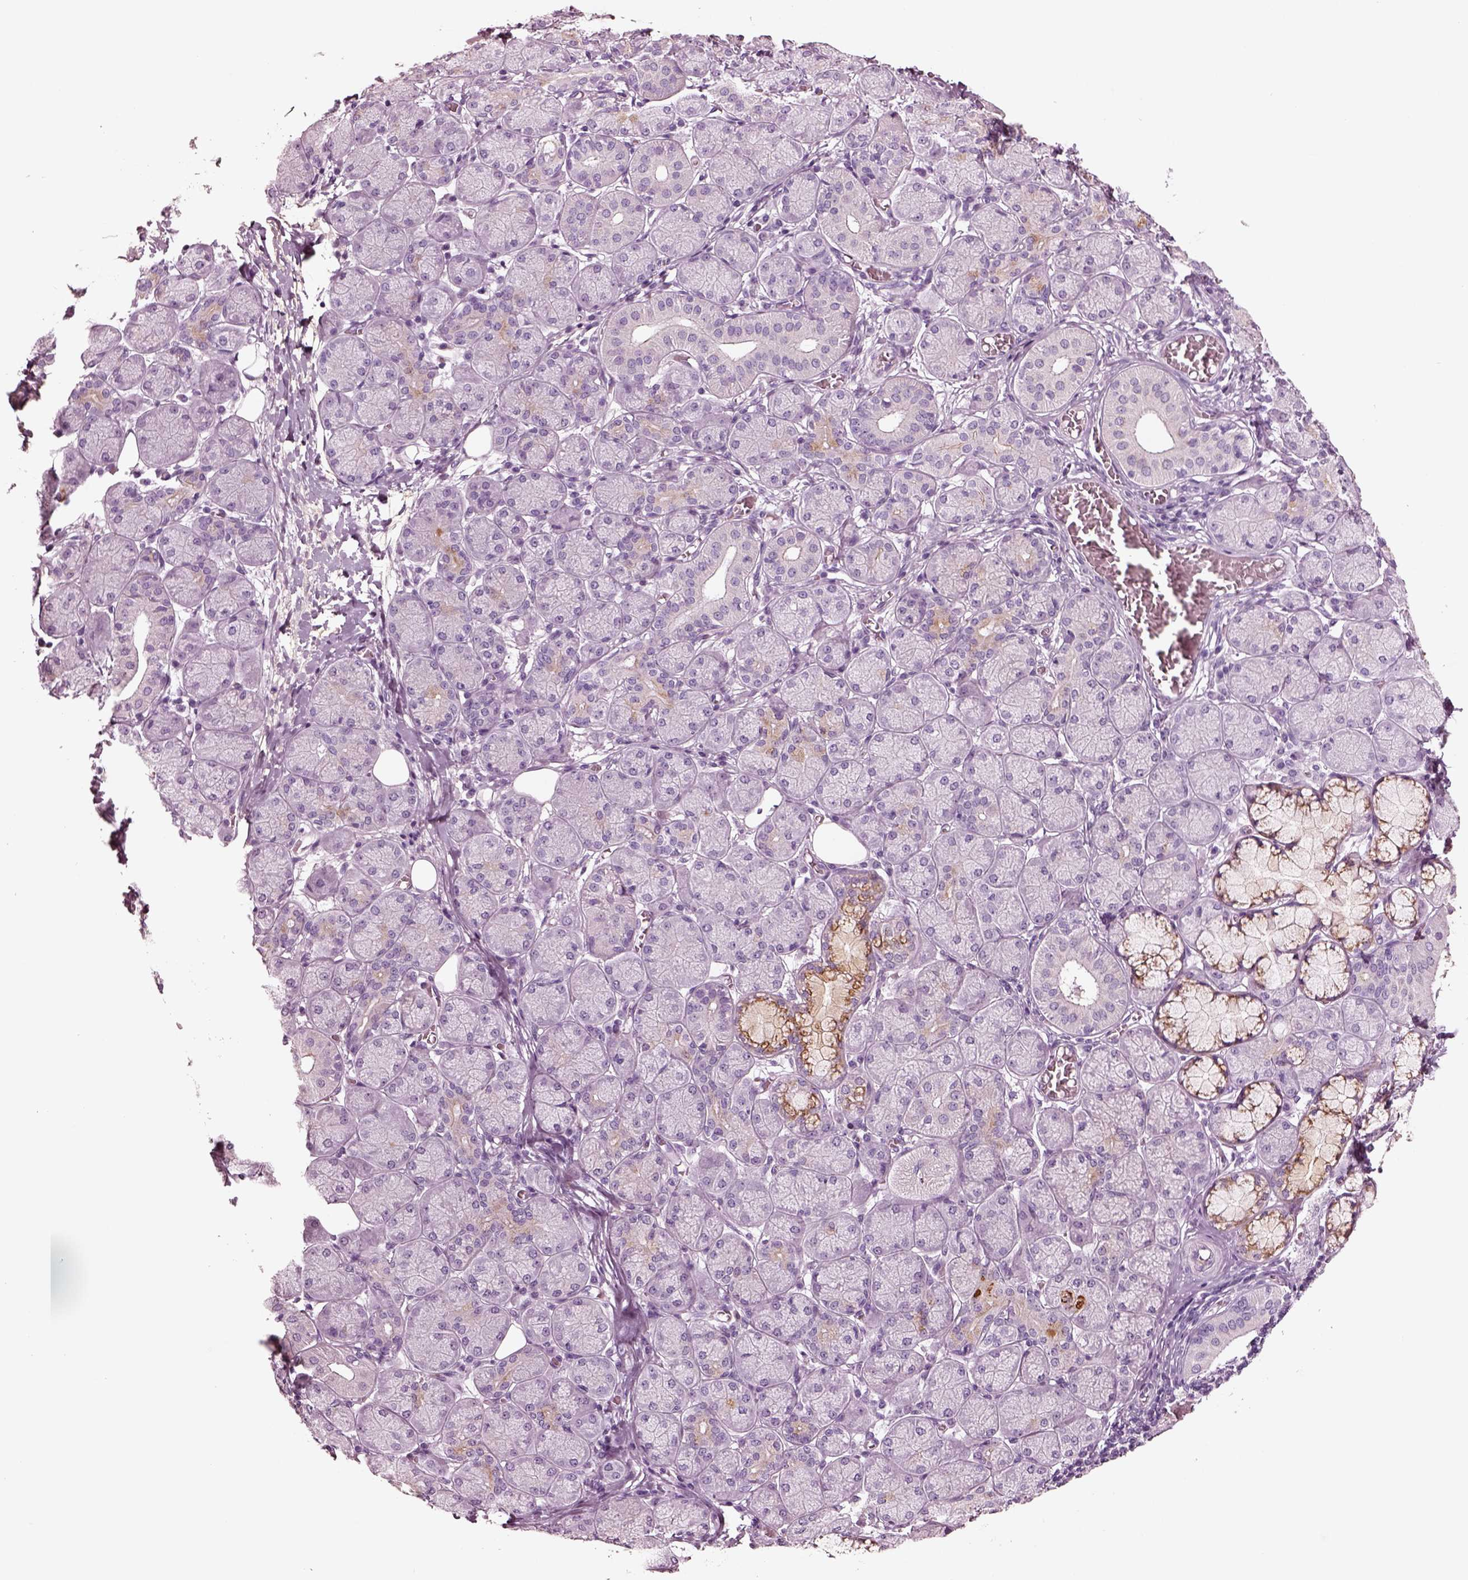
{"staining": {"intensity": "strong", "quantity": "<25%", "location": "cytoplasmic/membranous"}, "tissue": "salivary gland", "cell_type": "Glandular cells", "image_type": "normal", "snomed": [{"axis": "morphology", "description": "Normal tissue, NOS"}, {"axis": "topography", "description": "Salivary gland"}, {"axis": "topography", "description": "Peripheral nerve tissue"}], "caption": "Glandular cells demonstrate strong cytoplasmic/membranous staining in about <25% of cells in unremarkable salivary gland.", "gene": "NMRK2", "patient": {"sex": "female", "age": 24}}